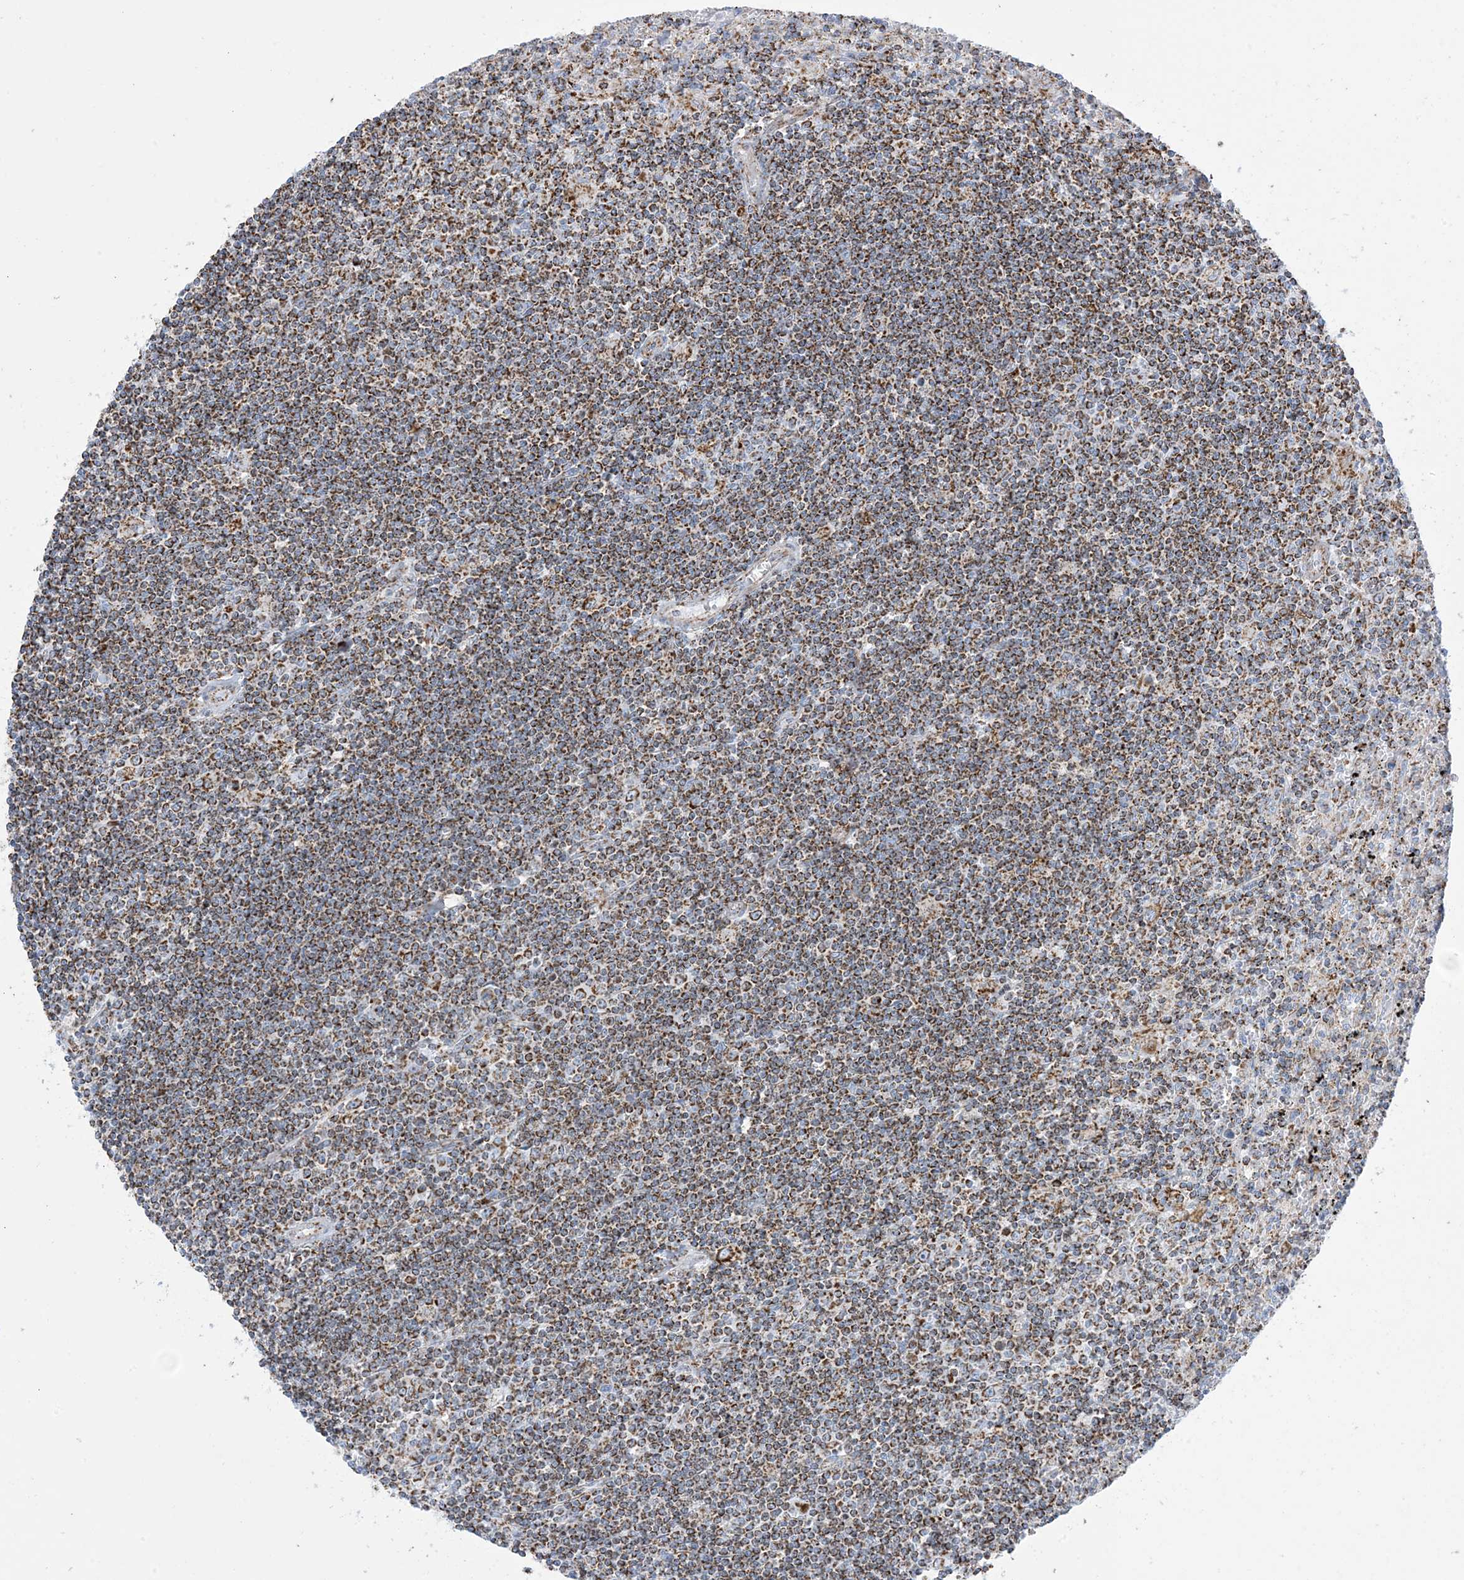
{"staining": {"intensity": "moderate", "quantity": ">75%", "location": "cytoplasmic/membranous"}, "tissue": "lymphoma", "cell_type": "Tumor cells", "image_type": "cancer", "snomed": [{"axis": "morphology", "description": "Malignant lymphoma, non-Hodgkin's type, Low grade"}, {"axis": "topography", "description": "Spleen"}], "caption": "Immunohistochemical staining of human lymphoma shows medium levels of moderate cytoplasmic/membranous expression in about >75% of tumor cells.", "gene": "SAMM50", "patient": {"sex": "male", "age": 76}}